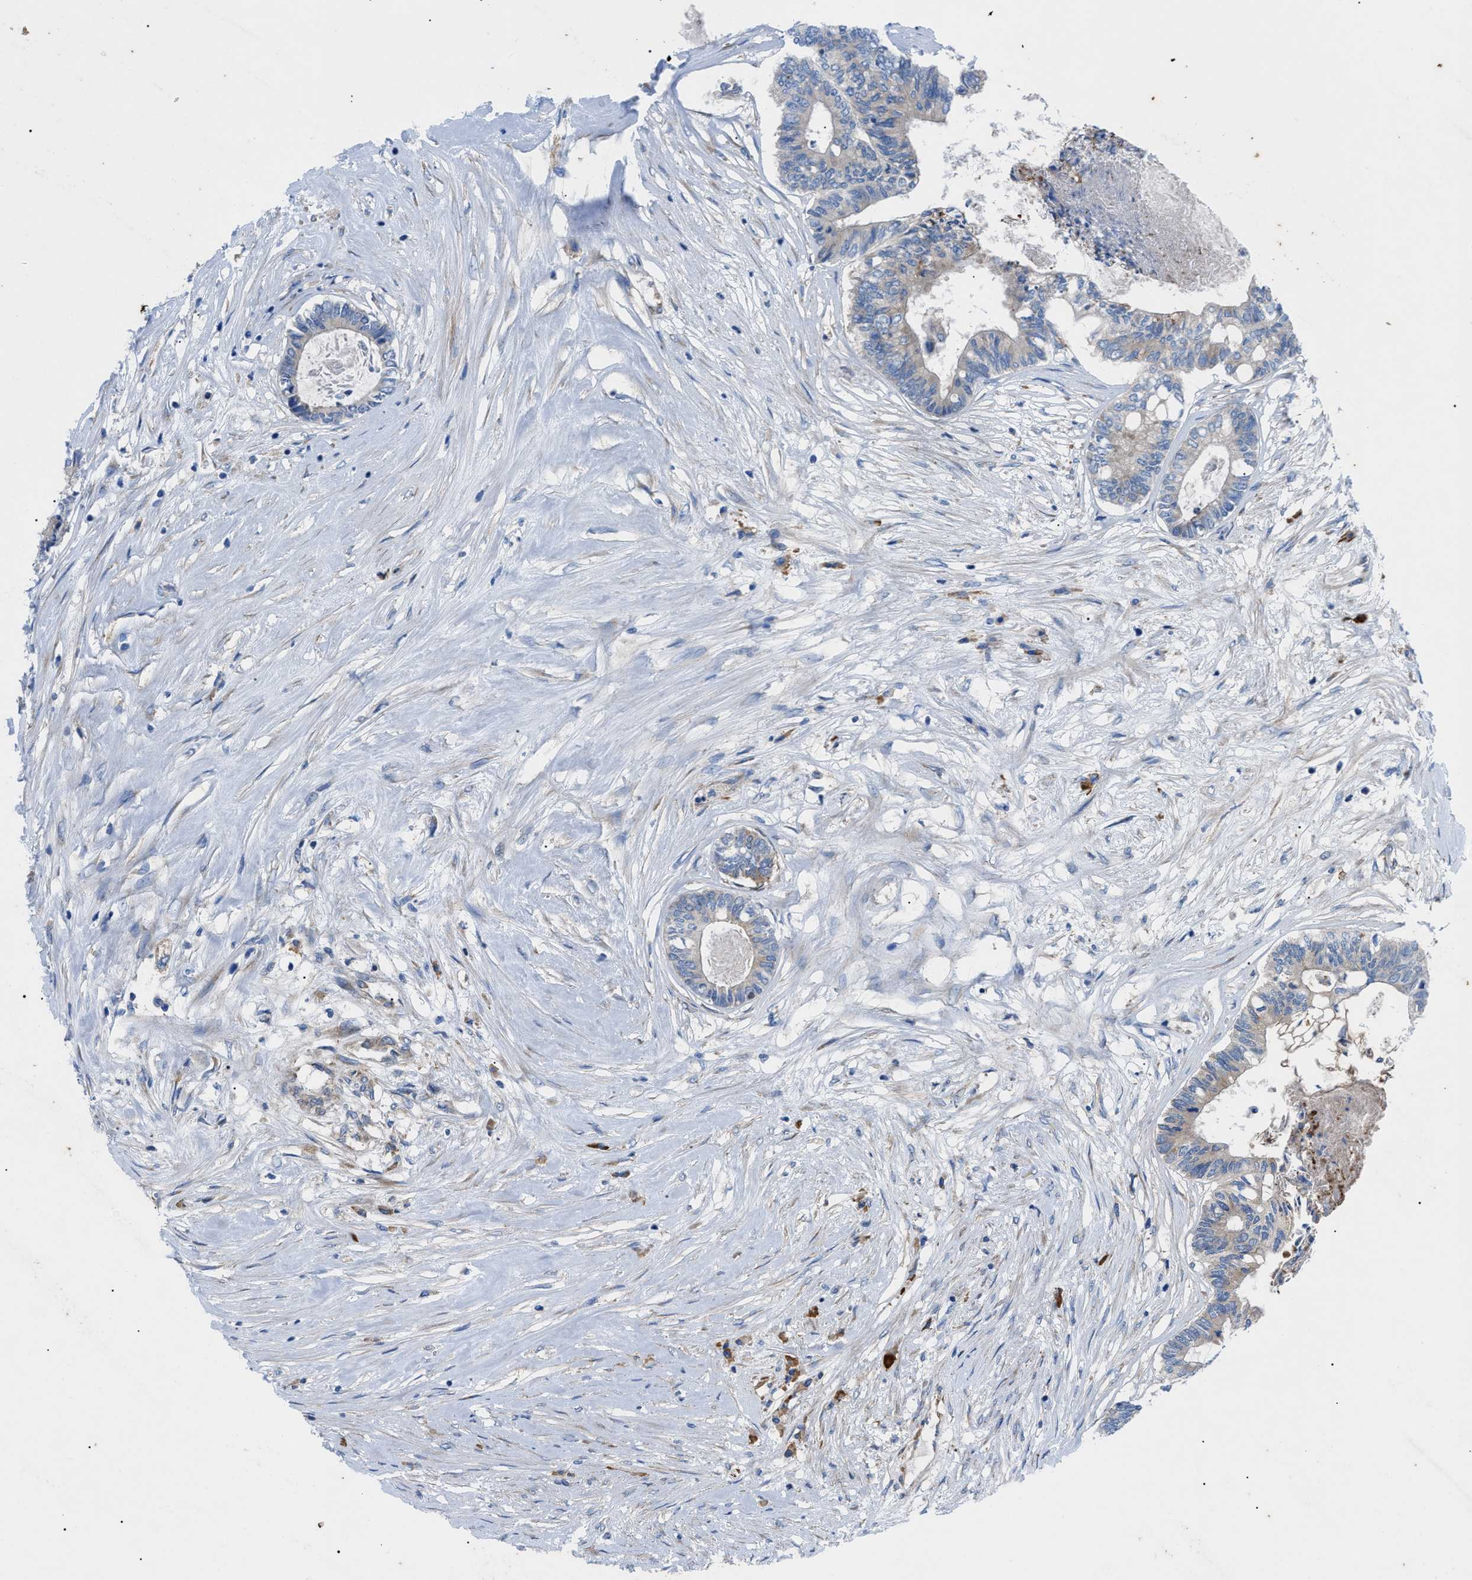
{"staining": {"intensity": "weak", "quantity": "<25%", "location": "cytoplasmic/membranous"}, "tissue": "colorectal cancer", "cell_type": "Tumor cells", "image_type": "cancer", "snomed": [{"axis": "morphology", "description": "Adenocarcinoma, NOS"}, {"axis": "topography", "description": "Rectum"}], "caption": "The immunohistochemistry micrograph has no significant positivity in tumor cells of colorectal adenocarcinoma tissue.", "gene": "HSPB8", "patient": {"sex": "male", "age": 63}}